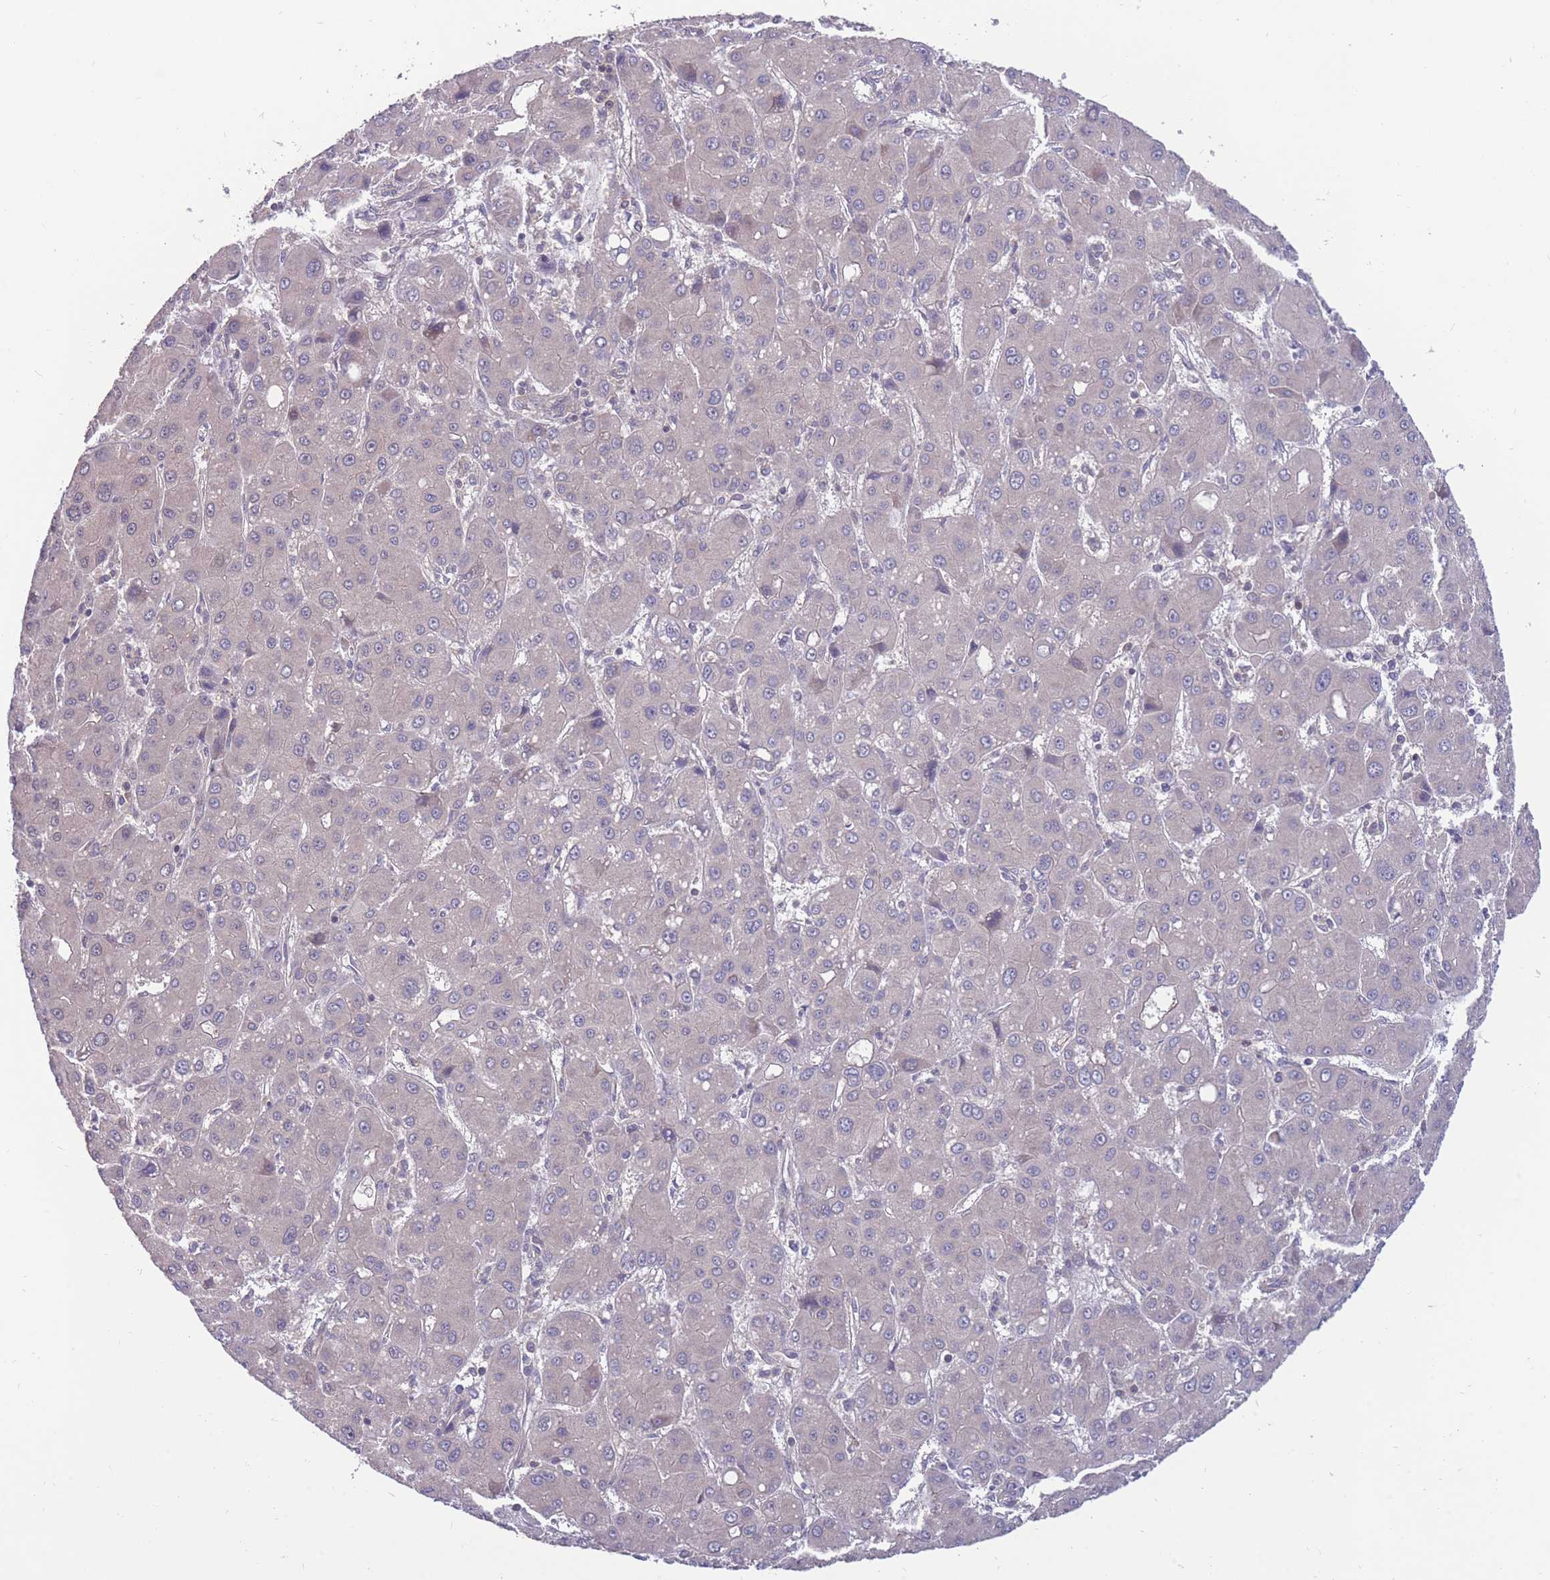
{"staining": {"intensity": "negative", "quantity": "none", "location": "none"}, "tissue": "liver cancer", "cell_type": "Tumor cells", "image_type": "cancer", "snomed": [{"axis": "morphology", "description": "Carcinoma, Hepatocellular, NOS"}, {"axis": "topography", "description": "Liver"}], "caption": "An IHC image of liver hepatocellular carcinoma is shown. There is no staining in tumor cells of liver hepatocellular carcinoma. The staining was performed using DAB (3,3'-diaminobenzidine) to visualize the protein expression in brown, while the nuclei were stained in blue with hematoxylin (Magnification: 20x).", "gene": "UBE2N", "patient": {"sex": "male", "age": 55}}